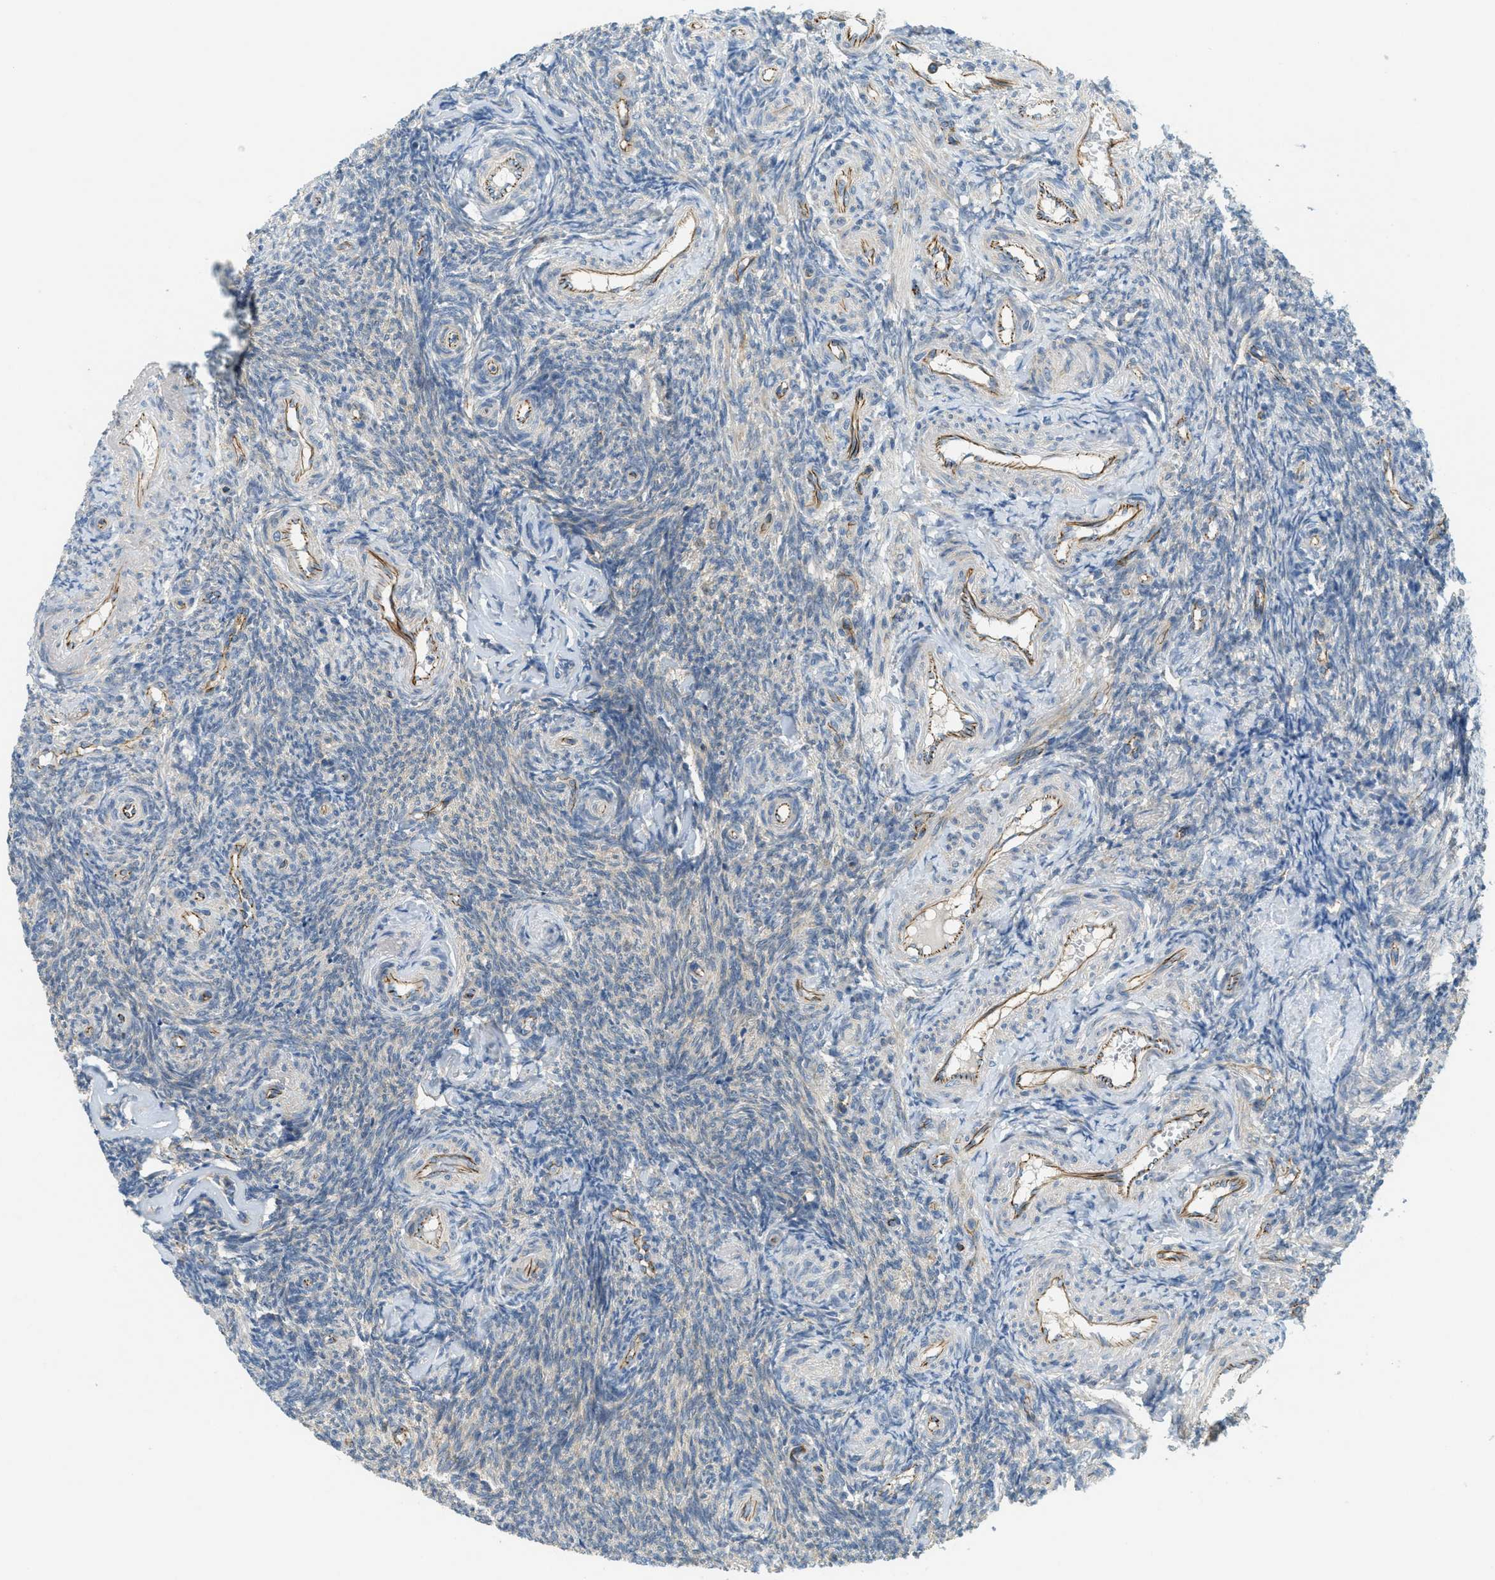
{"staining": {"intensity": "negative", "quantity": "none", "location": "none"}, "tissue": "ovary", "cell_type": "Ovarian stroma cells", "image_type": "normal", "snomed": [{"axis": "morphology", "description": "Normal tissue, NOS"}, {"axis": "topography", "description": "Ovary"}], "caption": "The image displays no significant expression in ovarian stroma cells of ovary. Nuclei are stained in blue.", "gene": "JCAD", "patient": {"sex": "female", "age": 41}}